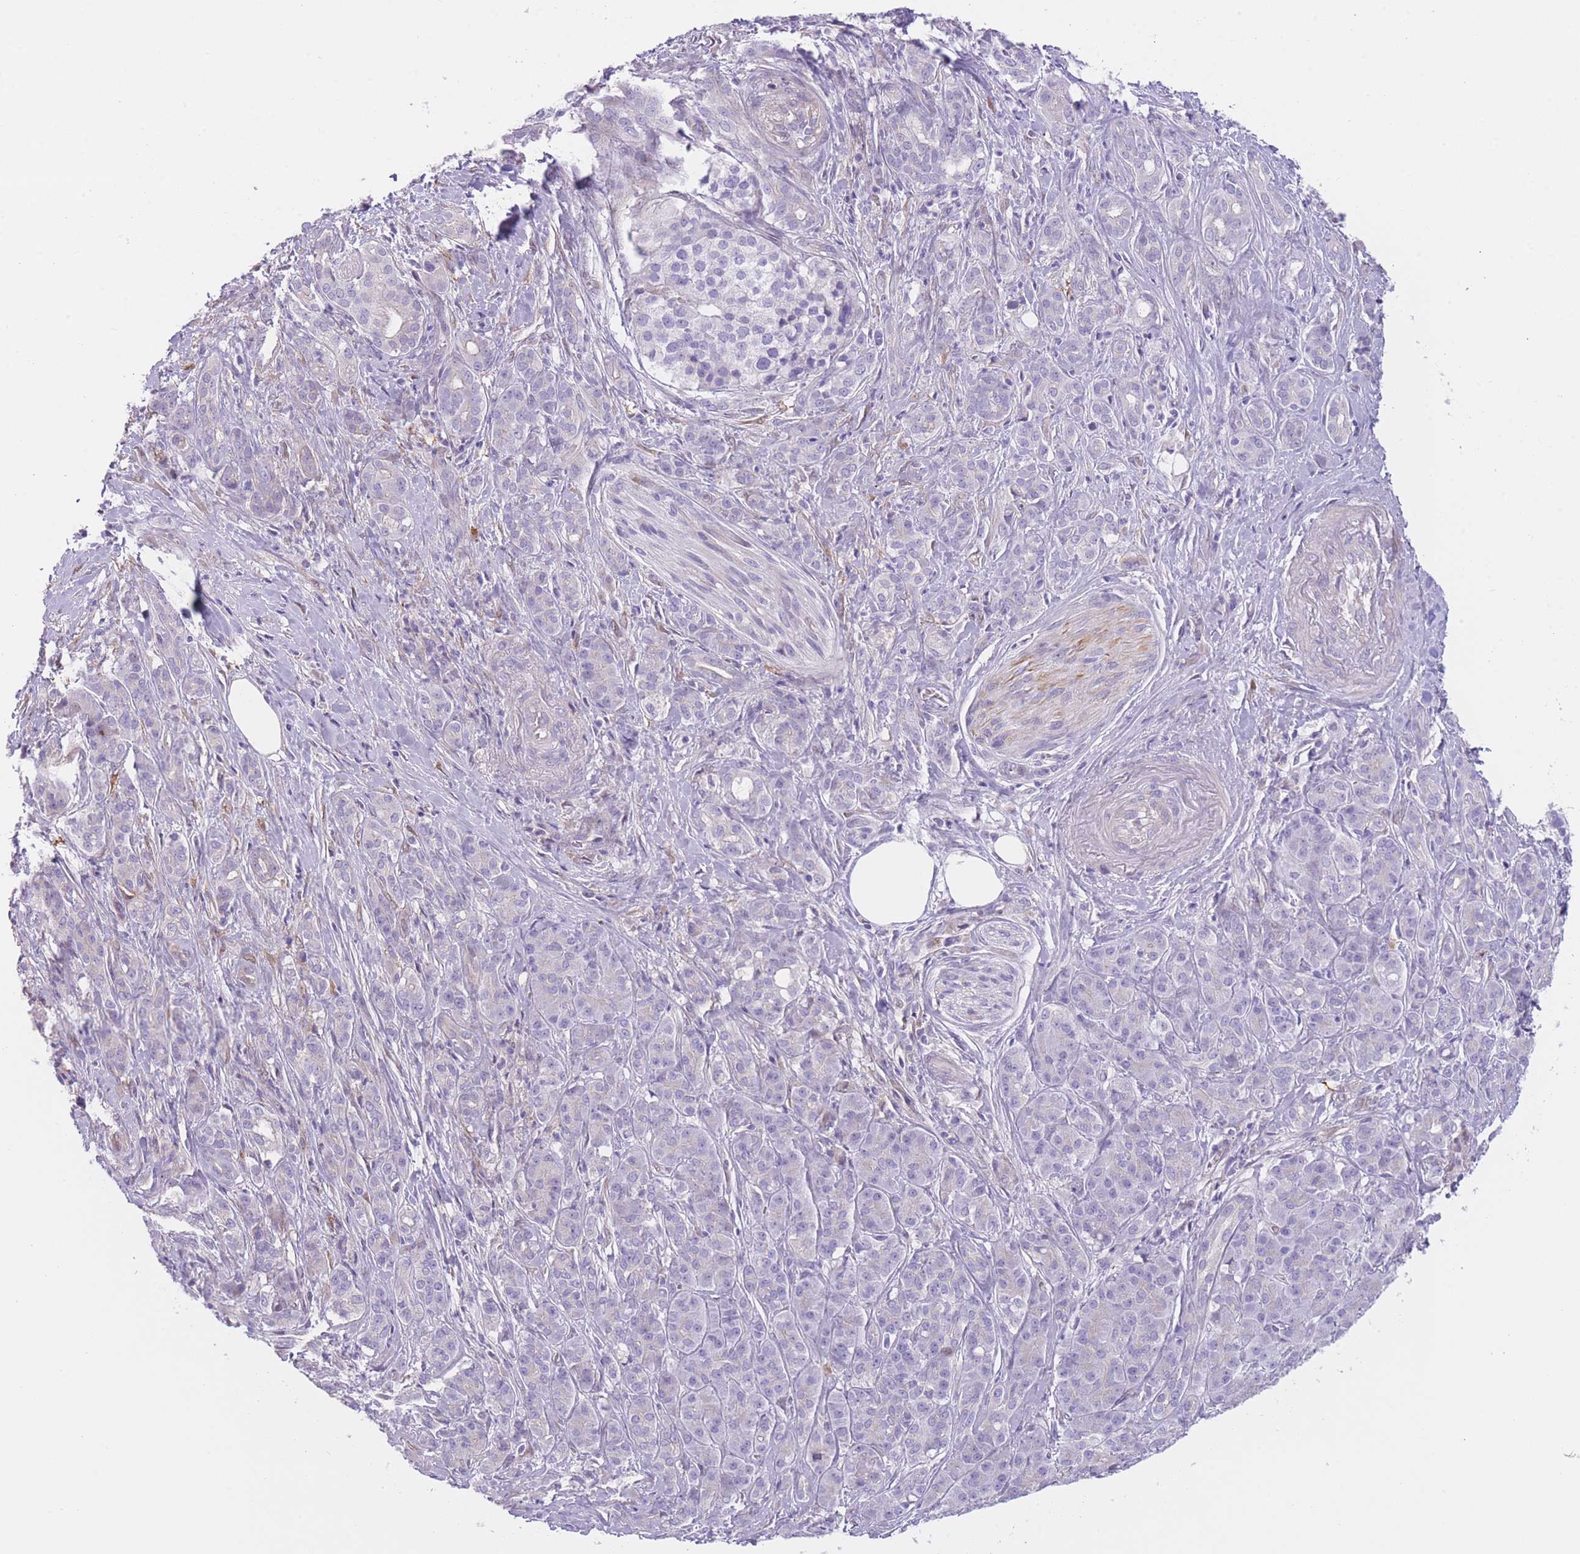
{"staining": {"intensity": "negative", "quantity": "none", "location": "none"}, "tissue": "pancreatic cancer", "cell_type": "Tumor cells", "image_type": "cancer", "snomed": [{"axis": "morphology", "description": "Adenocarcinoma, NOS"}, {"axis": "topography", "description": "Pancreas"}], "caption": "DAB immunohistochemical staining of human adenocarcinoma (pancreatic) exhibits no significant expression in tumor cells. Brightfield microscopy of IHC stained with DAB (brown) and hematoxylin (blue), captured at high magnification.", "gene": "IMPG1", "patient": {"sex": "male", "age": 57}}